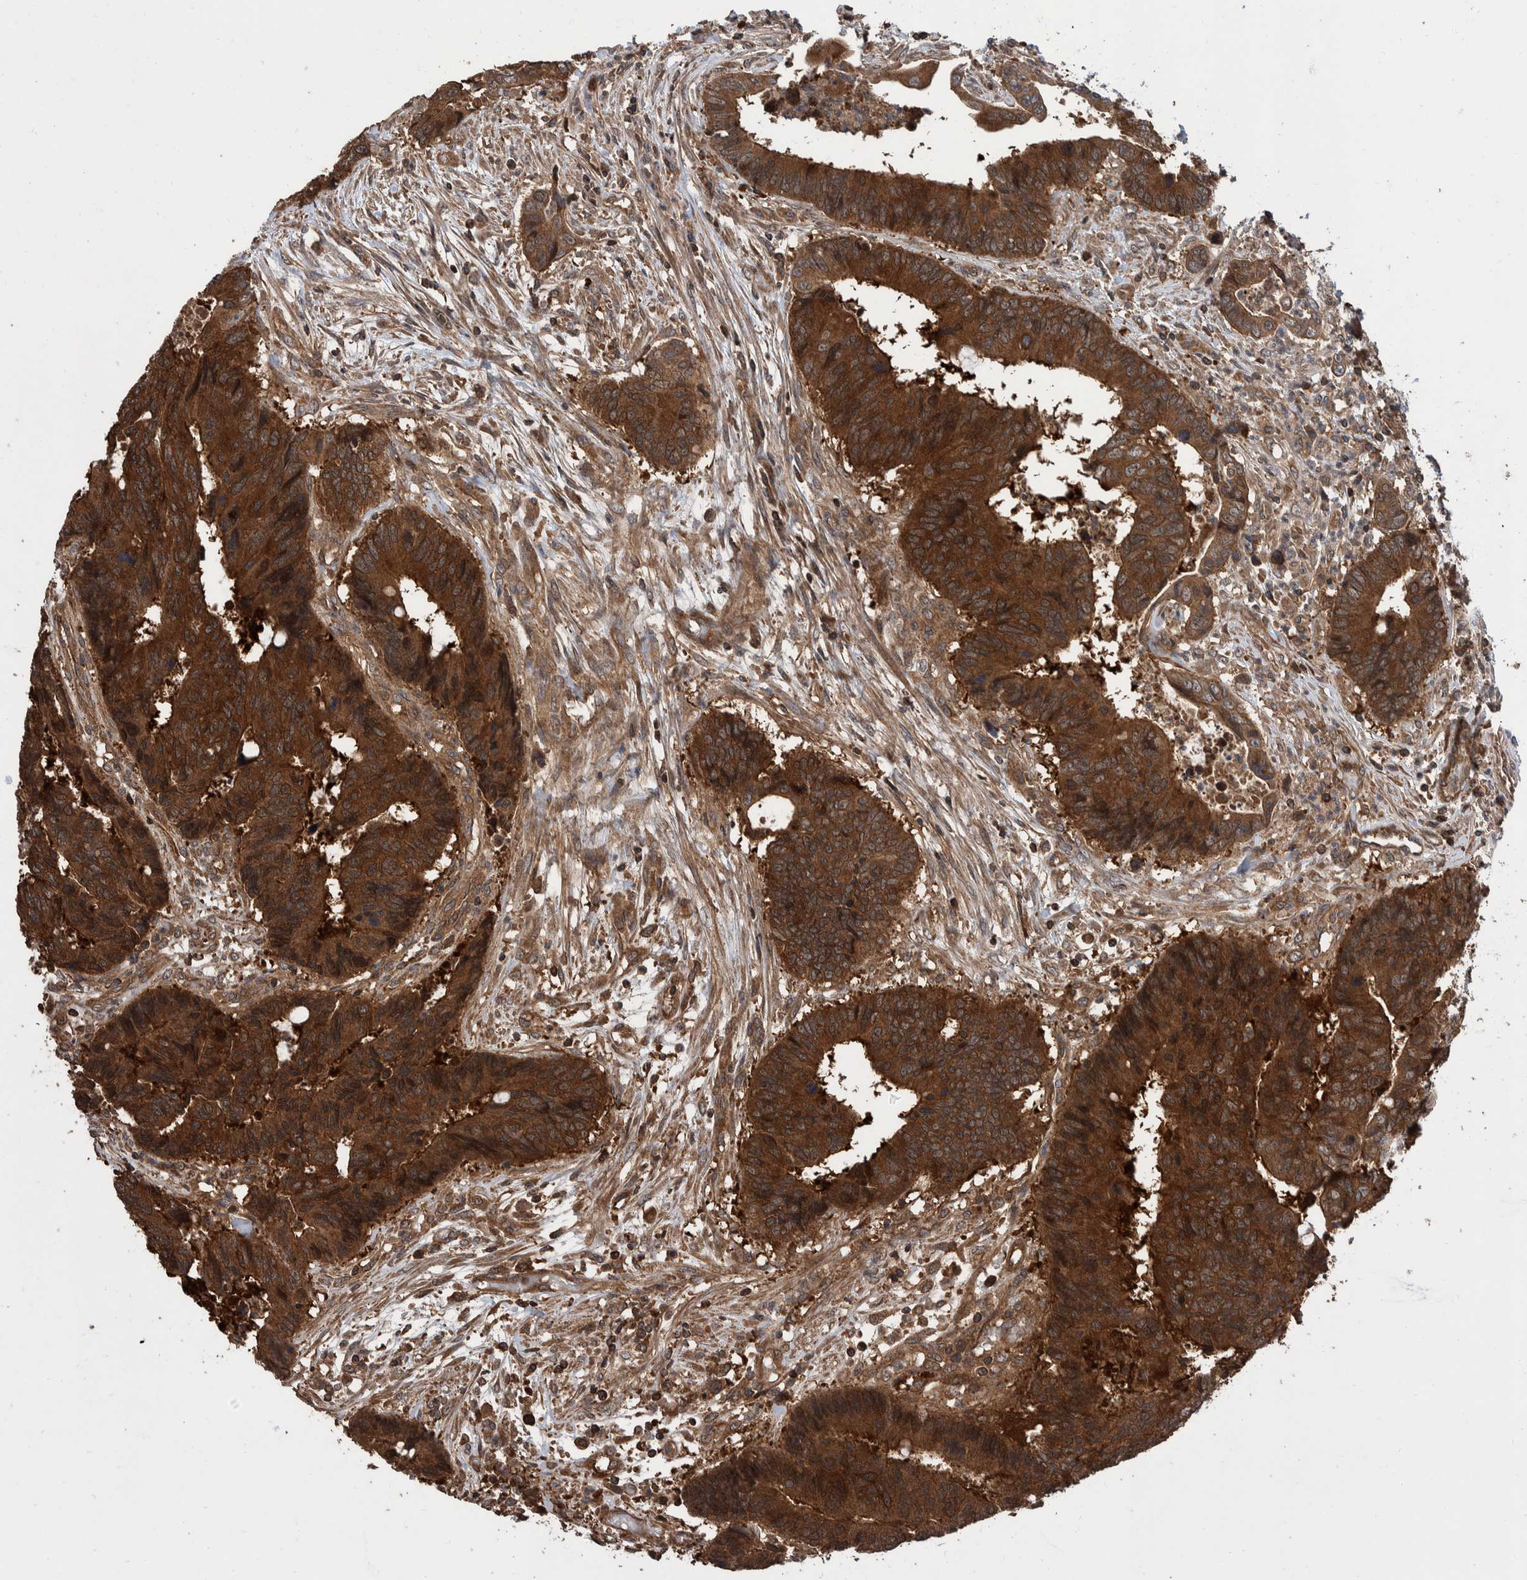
{"staining": {"intensity": "strong", "quantity": ">75%", "location": "cytoplasmic/membranous"}, "tissue": "colorectal cancer", "cell_type": "Tumor cells", "image_type": "cancer", "snomed": [{"axis": "morphology", "description": "Adenocarcinoma, NOS"}, {"axis": "topography", "description": "Rectum"}], "caption": "DAB immunohistochemical staining of colorectal cancer displays strong cytoplasmic/membranous protein expression in about >75% of tumor cells.", "gene": "VBP1", "patient": {"sex": "male", "age": 84}}